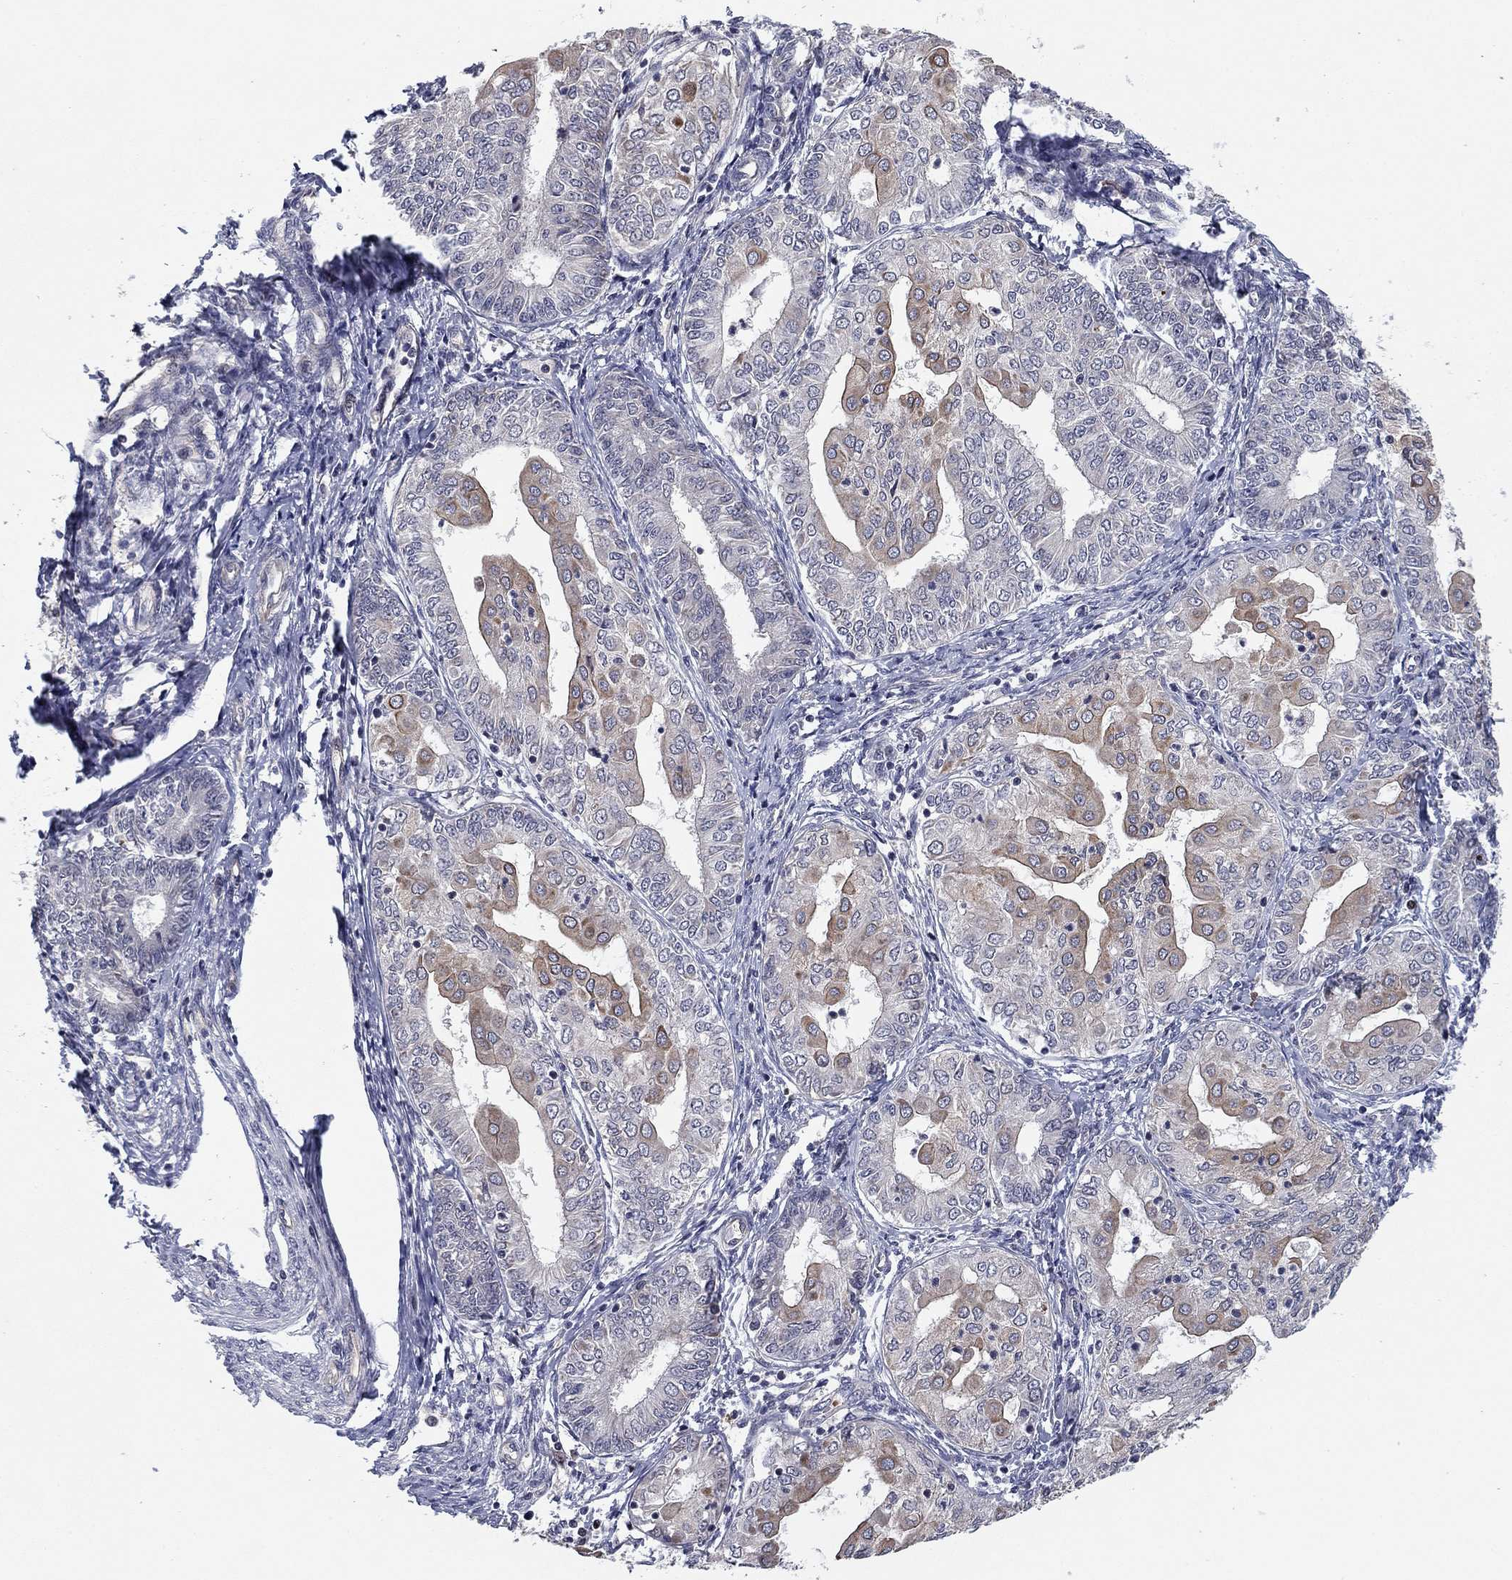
{"staining": {"intensity": "moderate", "quantity": "25%-75%", "location": "cytoplasmic/membranous"}, "tissue": "endometrial cancer", "cell_type": "Tumor cells", "image_type": "cancer", "snomed": [{"axis": "morphology", "description": "Adenocarcinoma, NOS"}, {"axis": "topography", "description": "Endometrium"}], "caption": "Endometrial adenocarcinoma stained with immunohistochemistry (IHC) exhibits moderate cytoplasmic/membranous staining in about 25%-75% of tumor cells.", "gene": "BCL11A", "patient": {"sex": "female", "age": 68}}